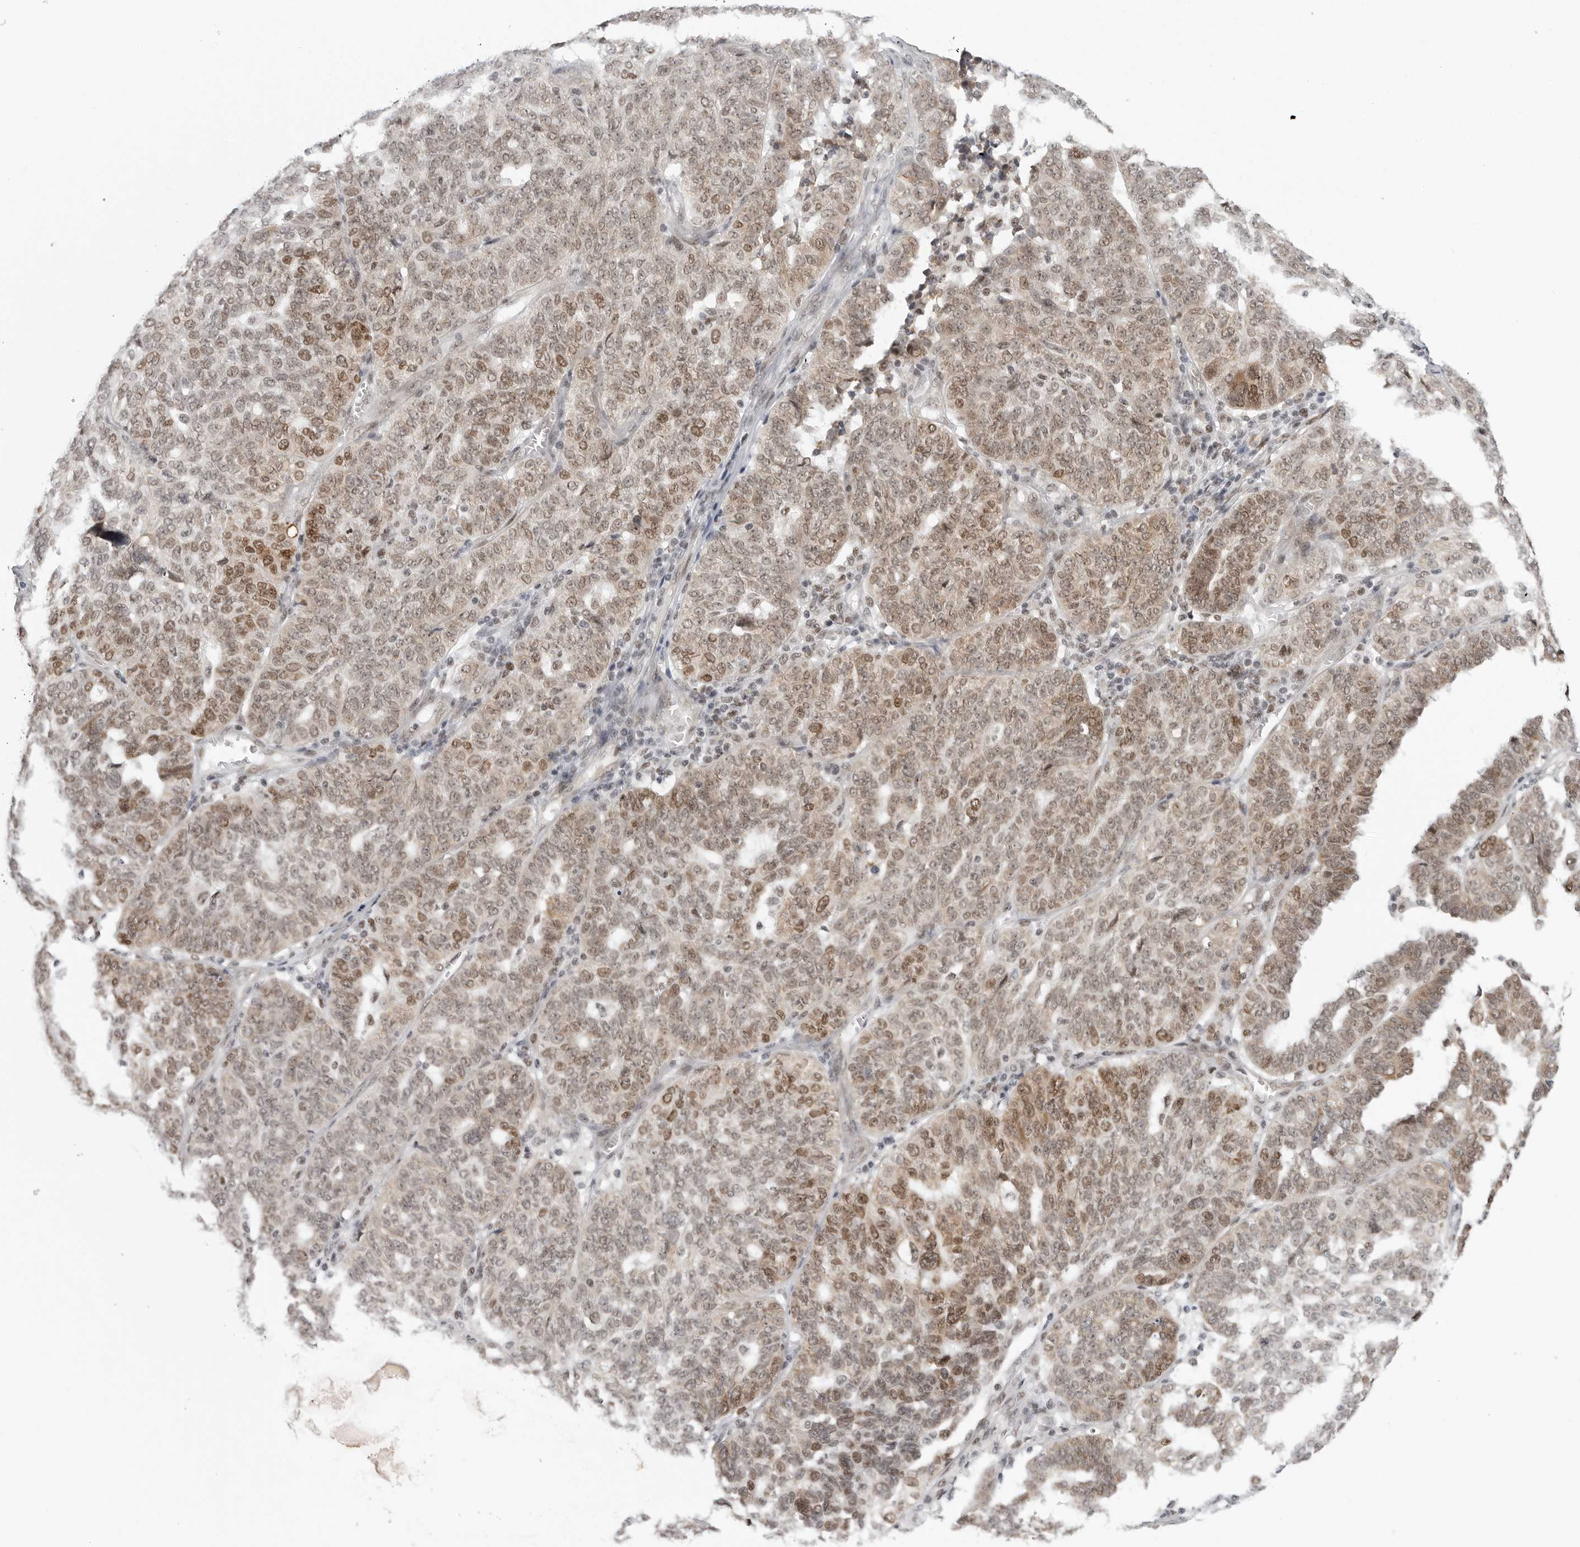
{"staining": {"intensity": "moderate", "quantity": ">75%", "location": "nuclear"}, "tissue": "ovarian cancer", "cell_type": "Tumor cells", "image_type": "cancer", "snomed": [{"axis": "morphology", "description": "Cystadenocarcinoma, serous, NOS"}, {"axis": "topography", "description": "Ovary"}], "caption": "Moderate nuclear staining is identified in approximately >75% of tumor cells in ovarian cancer (serous cystadenocarcinoma).", "gene": "PRDM10", "patient": {"sex": "female", "age": 59}}